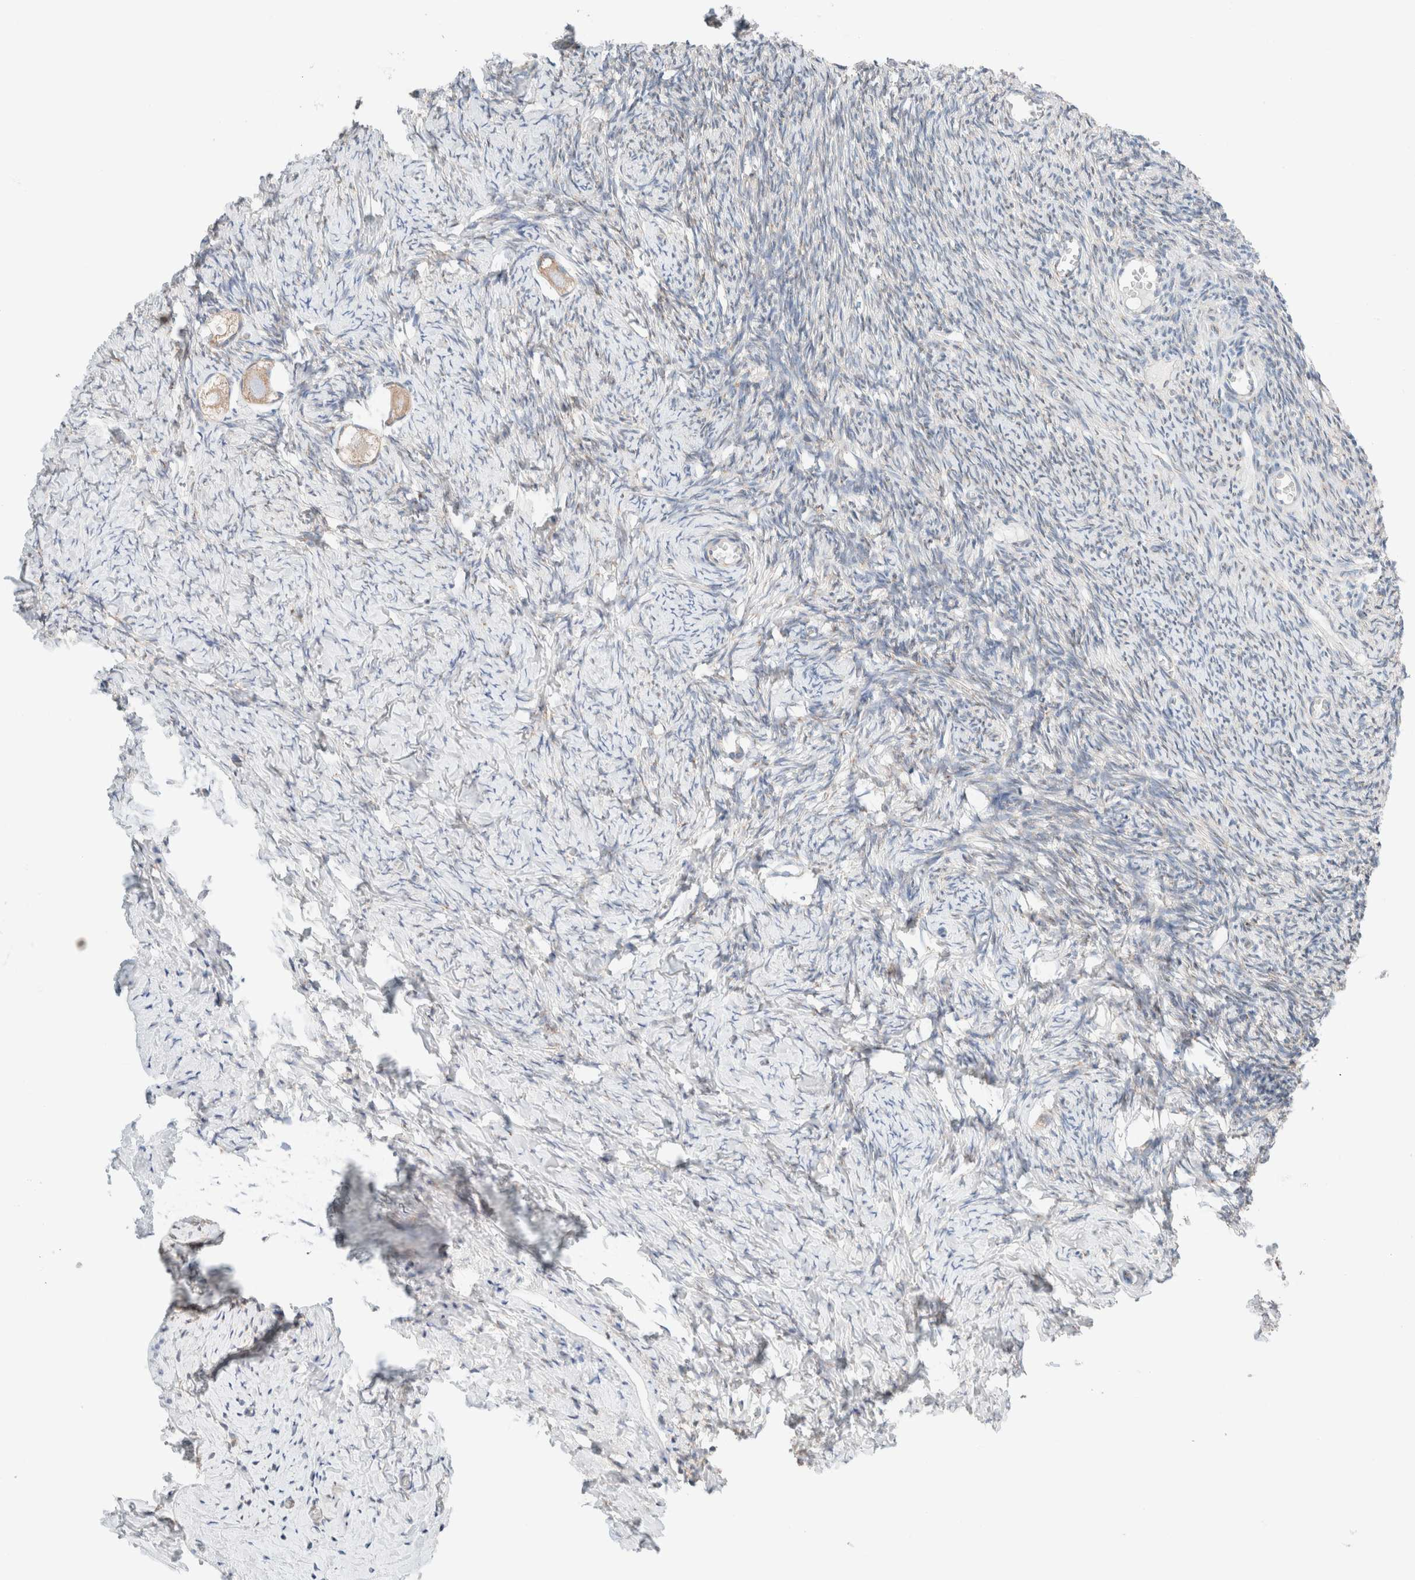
{"staining": {"intensity": "weak", "quantity": ">75%", "location": "cytoplasmic/membranous"}, "tissue": "ovary", "cell_type": "Follicle cells", "image_type": "normal", "snomed": [{"axis": "morphology", "description": "Normal tissue, NOS"}, {"axis": "topography", "description": "Ovary"}], "caption": "Immunohistochemistry image of normal ovary stained for a protein (brown), which shows low levels of weak cytoplasmic/membranous expression in about >75% of follicle cells.", "gene": "CASC3", "patient": {"sex": "female", "age": 27}}